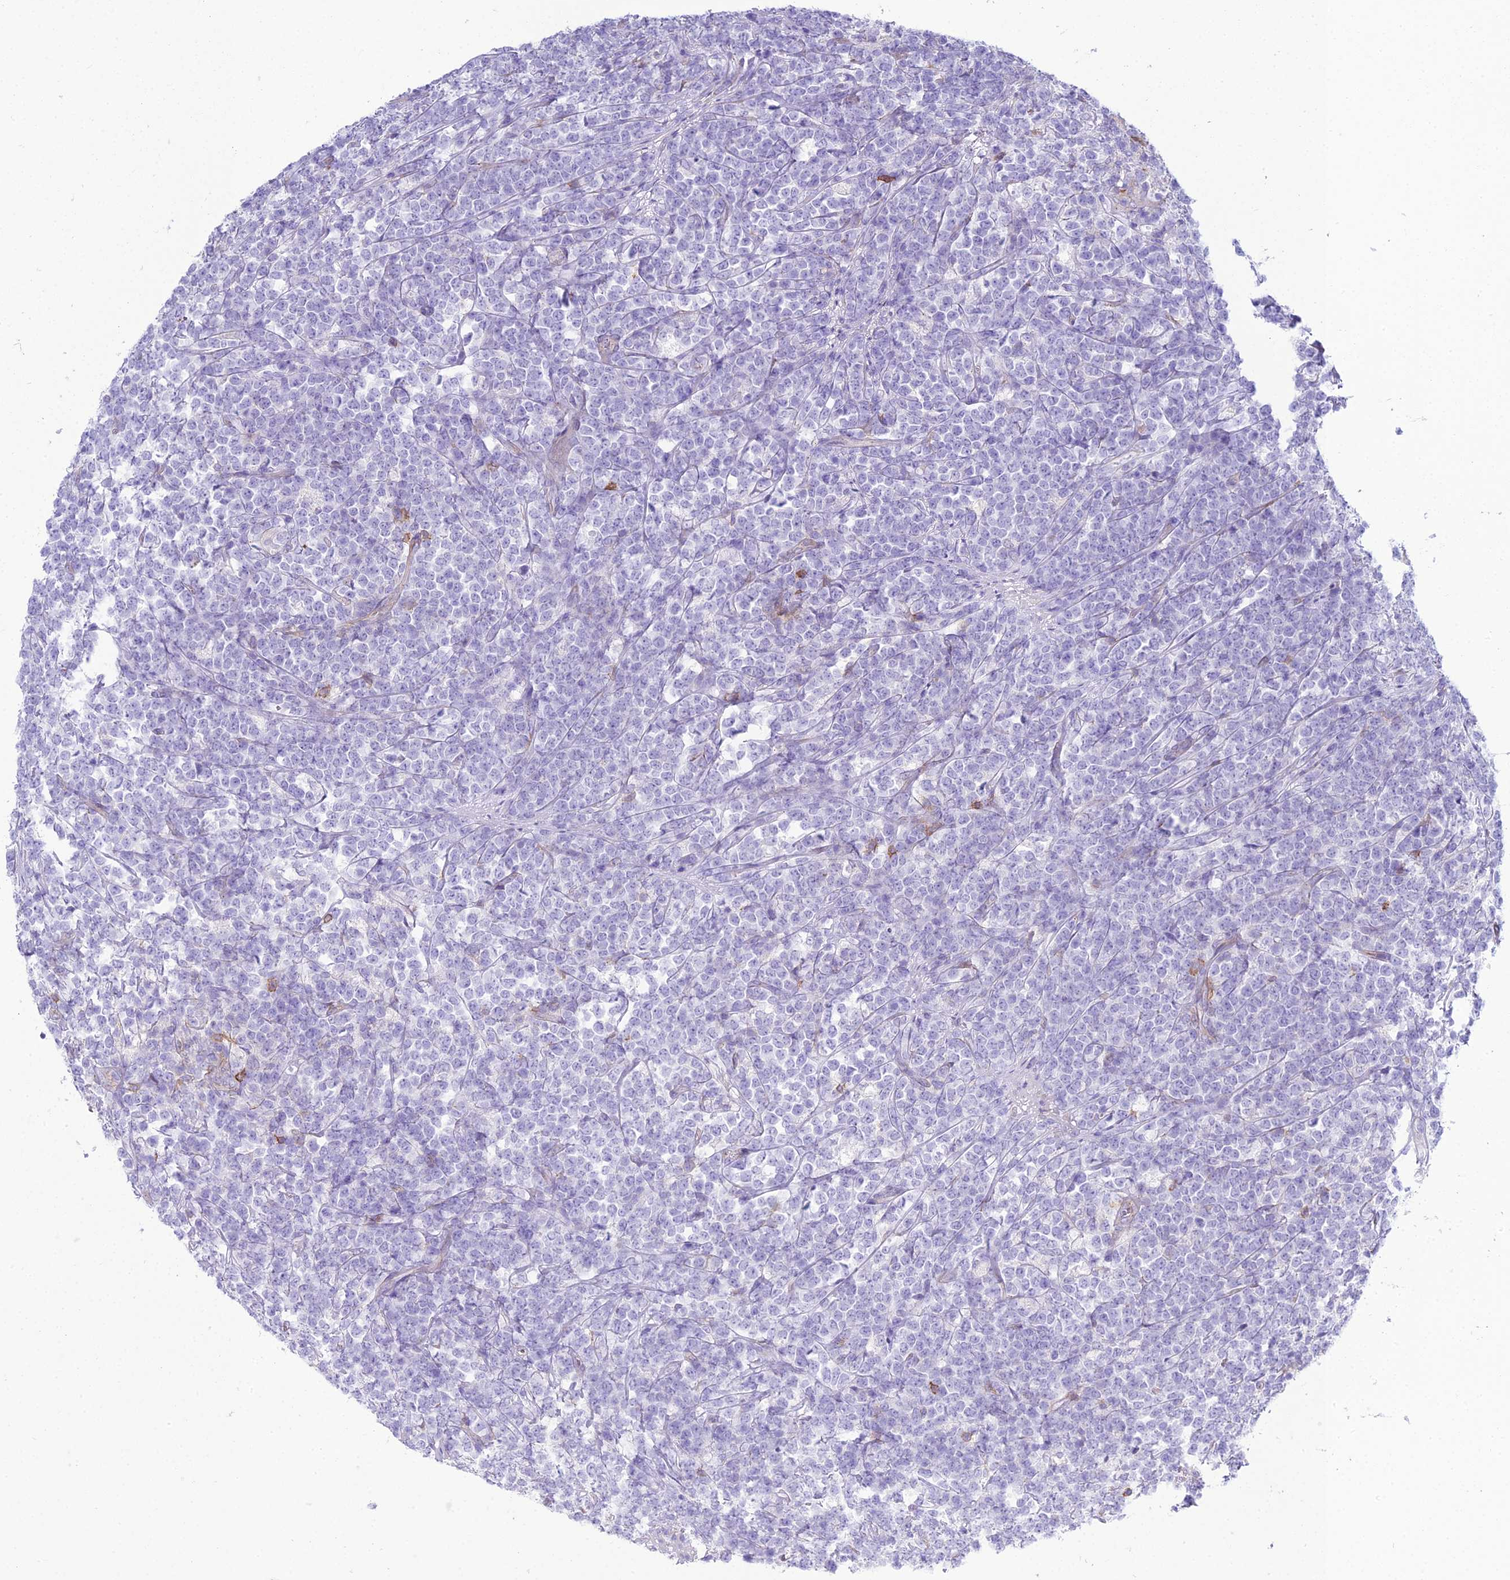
{"staining": {"intensity": "negative", "quantity": "none", "location": "none"}, "tissue": "lymphoma", "cell_type": "Tumor cells", "image_type": "cancer", "snomed": [{"axis": "morphology", "description": "Malignant lymphoma, non-Hodgkin's type, High grade"}, {"axis": "topography", "description": "Small intestine"}], "caption": "This micrograph is of lymphoma stained with immunohistochemistry (IHC) to label a protein in brown with the nuclei are counter-stained blue. There is no expression in tumor cells.", "gene": "OR1Q1", "patient": {"sex": "male", "age": 8}}